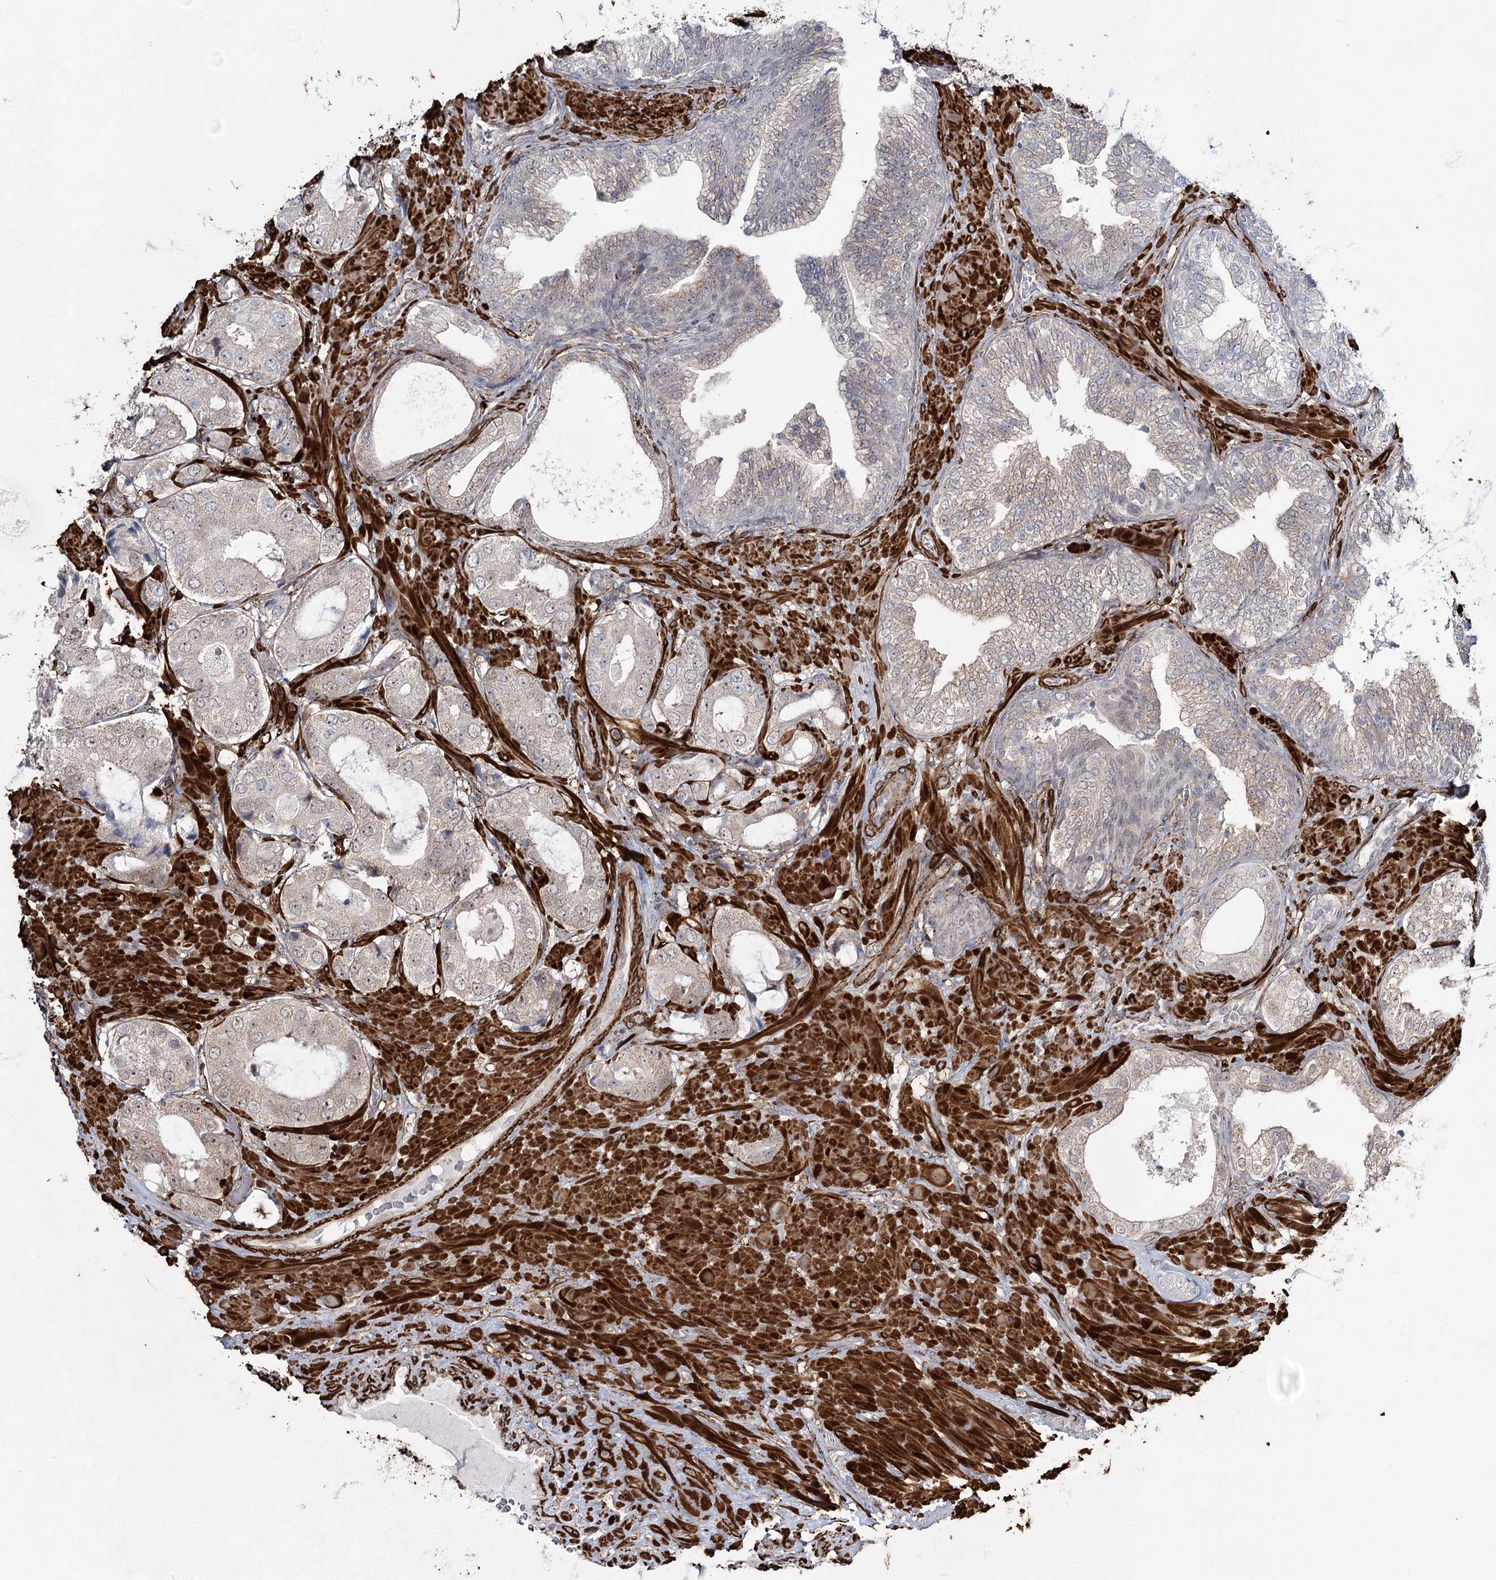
{"staining": {"intensity": "weak", "quantity": "25%-75%", "location": "cytoplasmic/membranous"}, "tissue": "prostate cancer", "cell_type": "Tumor cells", "image_type": "cancer", "snomed": [{"axis": "morphology", "description": "Adenocarcinoma, High grade"}, {"axis": "topography", "description": "Prostate"}], "caption": "Prostate high-grade adenocarcinoma stained for a protein demonstrates weak cytoplasmic/membranous positivity in tumor cells.", "gene": "CWF19L1", "patient": {"sex": "male", "age": 59}}